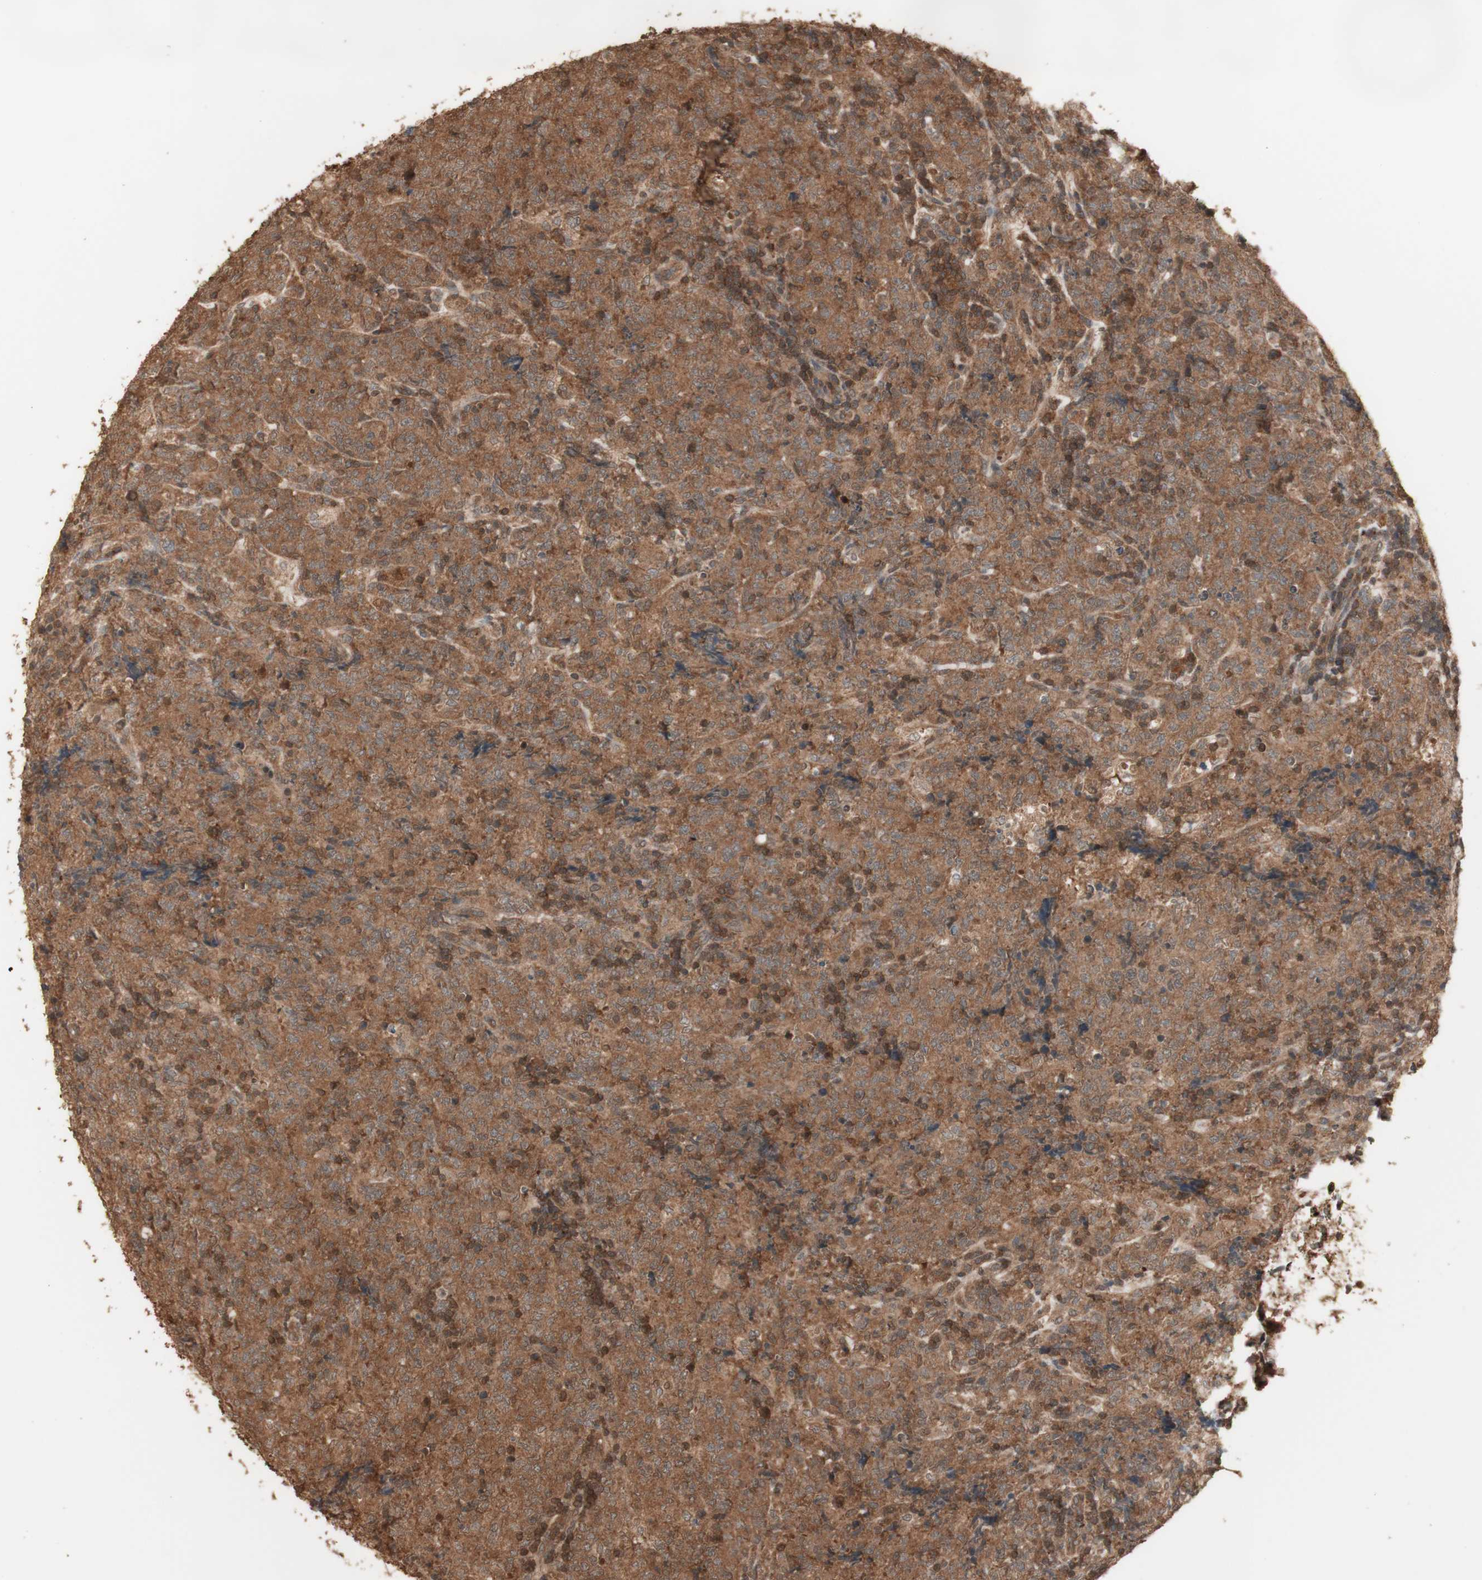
{"staining": {"intensity": "moderate", "quantity": ">75%", "location": "cytoplasmic/membranous"}, "tissue": "lymphoma", "cell_type": "Tumor cells", "image_type": "cancer", "snomed": [{"axis": "morphology", "description": "Malignant lymphoma, non-Hodgkin's type, High grade"}, {"axis": "topography", "description": "Tonsil"}], "caption": "Immunohistochemistry photomicrograph of neoplastic tissue: lymphoma stained using IHC displays medium levels of moderate protein expression localized specifically in the cytoplasmic/membranous of tumor cells, appearing as a cytoplasmic/membranous brown color.", "gene": "YWHAB", "patient": {"sex": "female", "age": 36}}